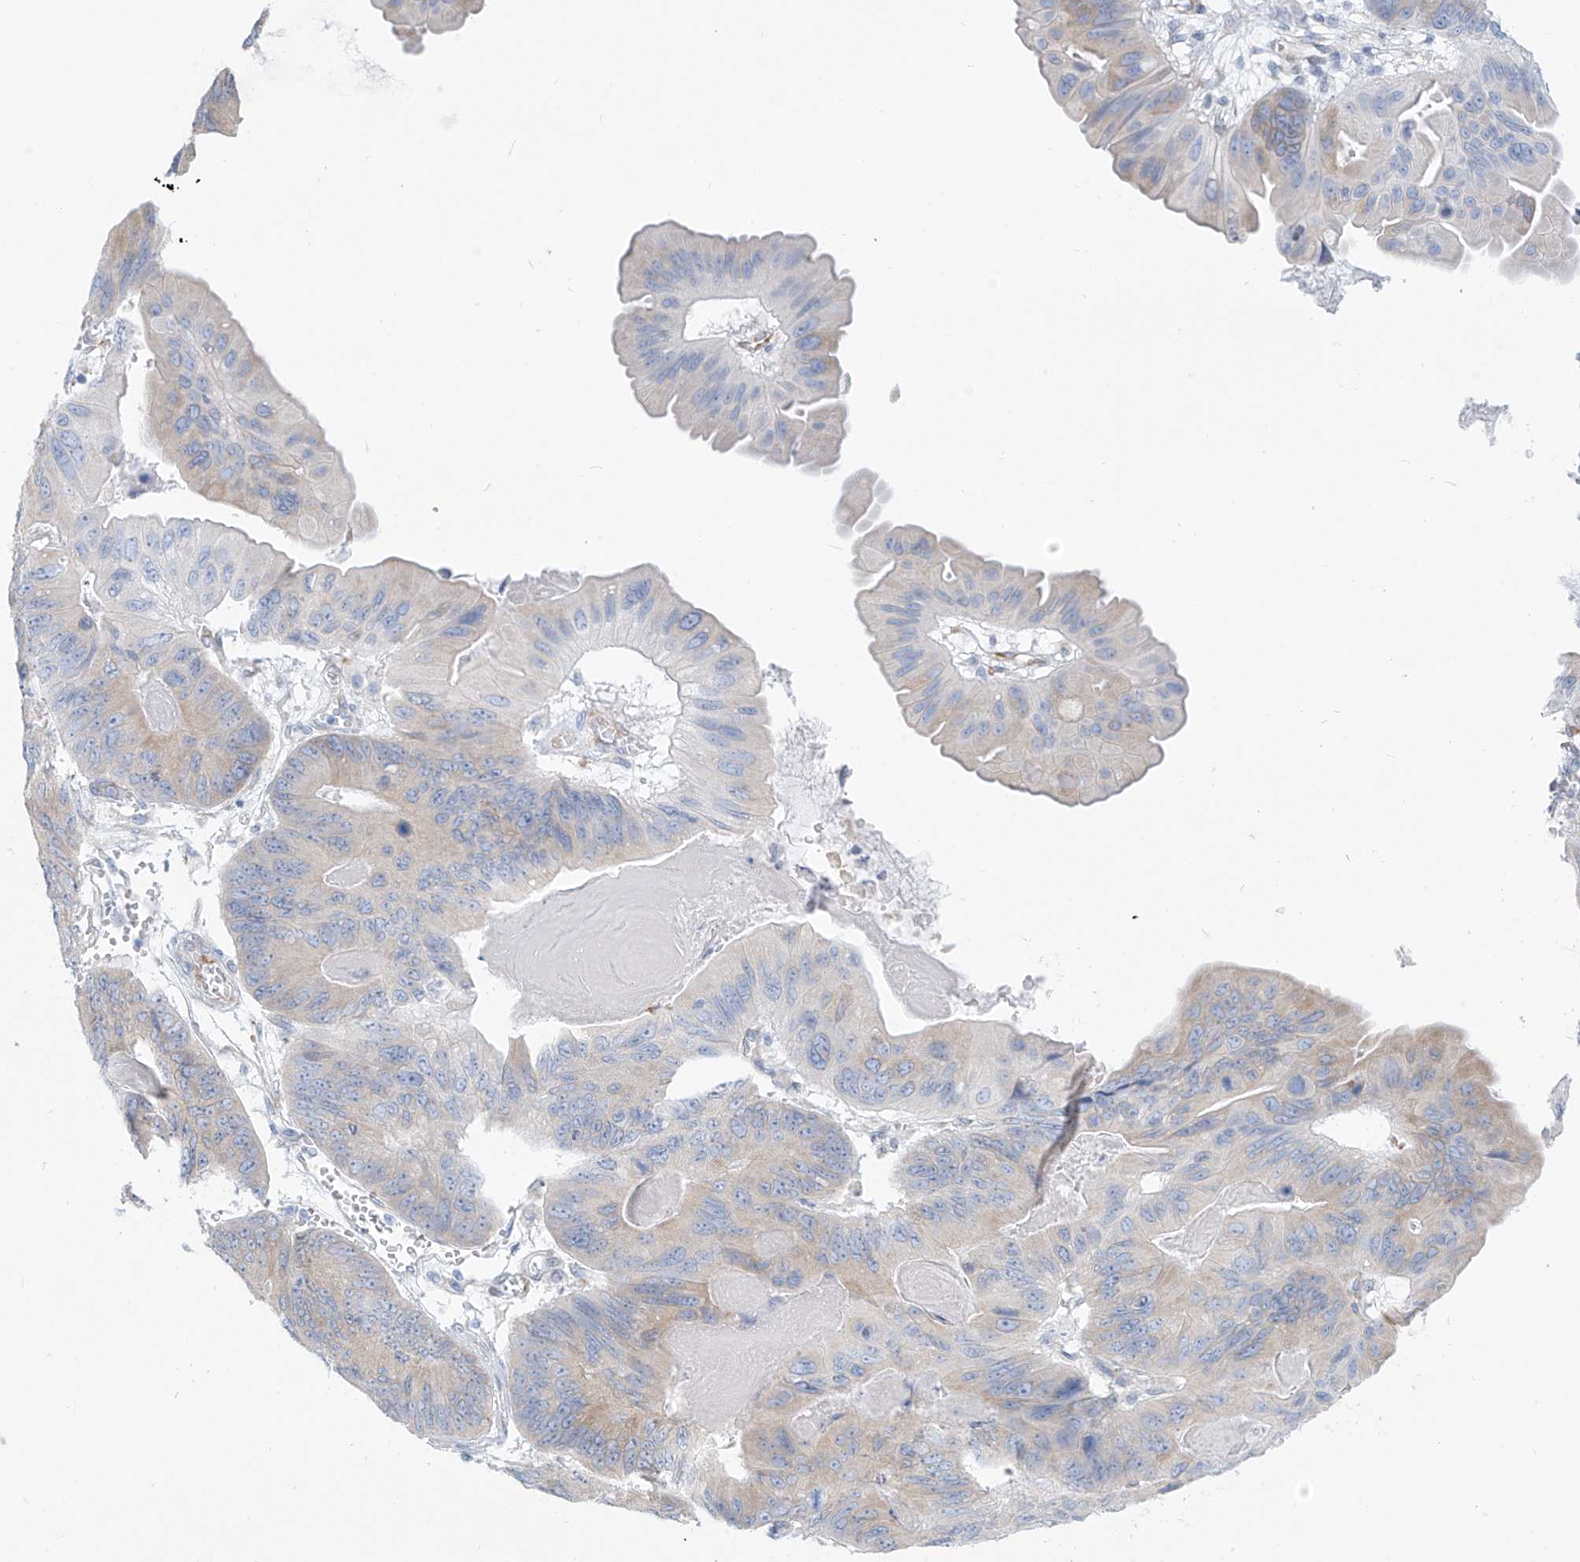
{"staining": {"intensity": "weak", "quantity": "<25%", "location": "cytoplasmic/membranous"}, "tissue": "ovarian cancer", "cell_type": "Tumor cells", "image_type": "cancer", "snomed": [{"axis": "morphology", "description": "Cystadenocarcinoma, mucinous, NOS"}, {"axis": "topography", "description": "Ovary"}], "caption": "This is a histopathology image of immunohistochemistry staining of ovarian cancer, which shows no expression in tumor cells.", "gene": "RCN2", "patient": {"sex": "female", "age": 61}}